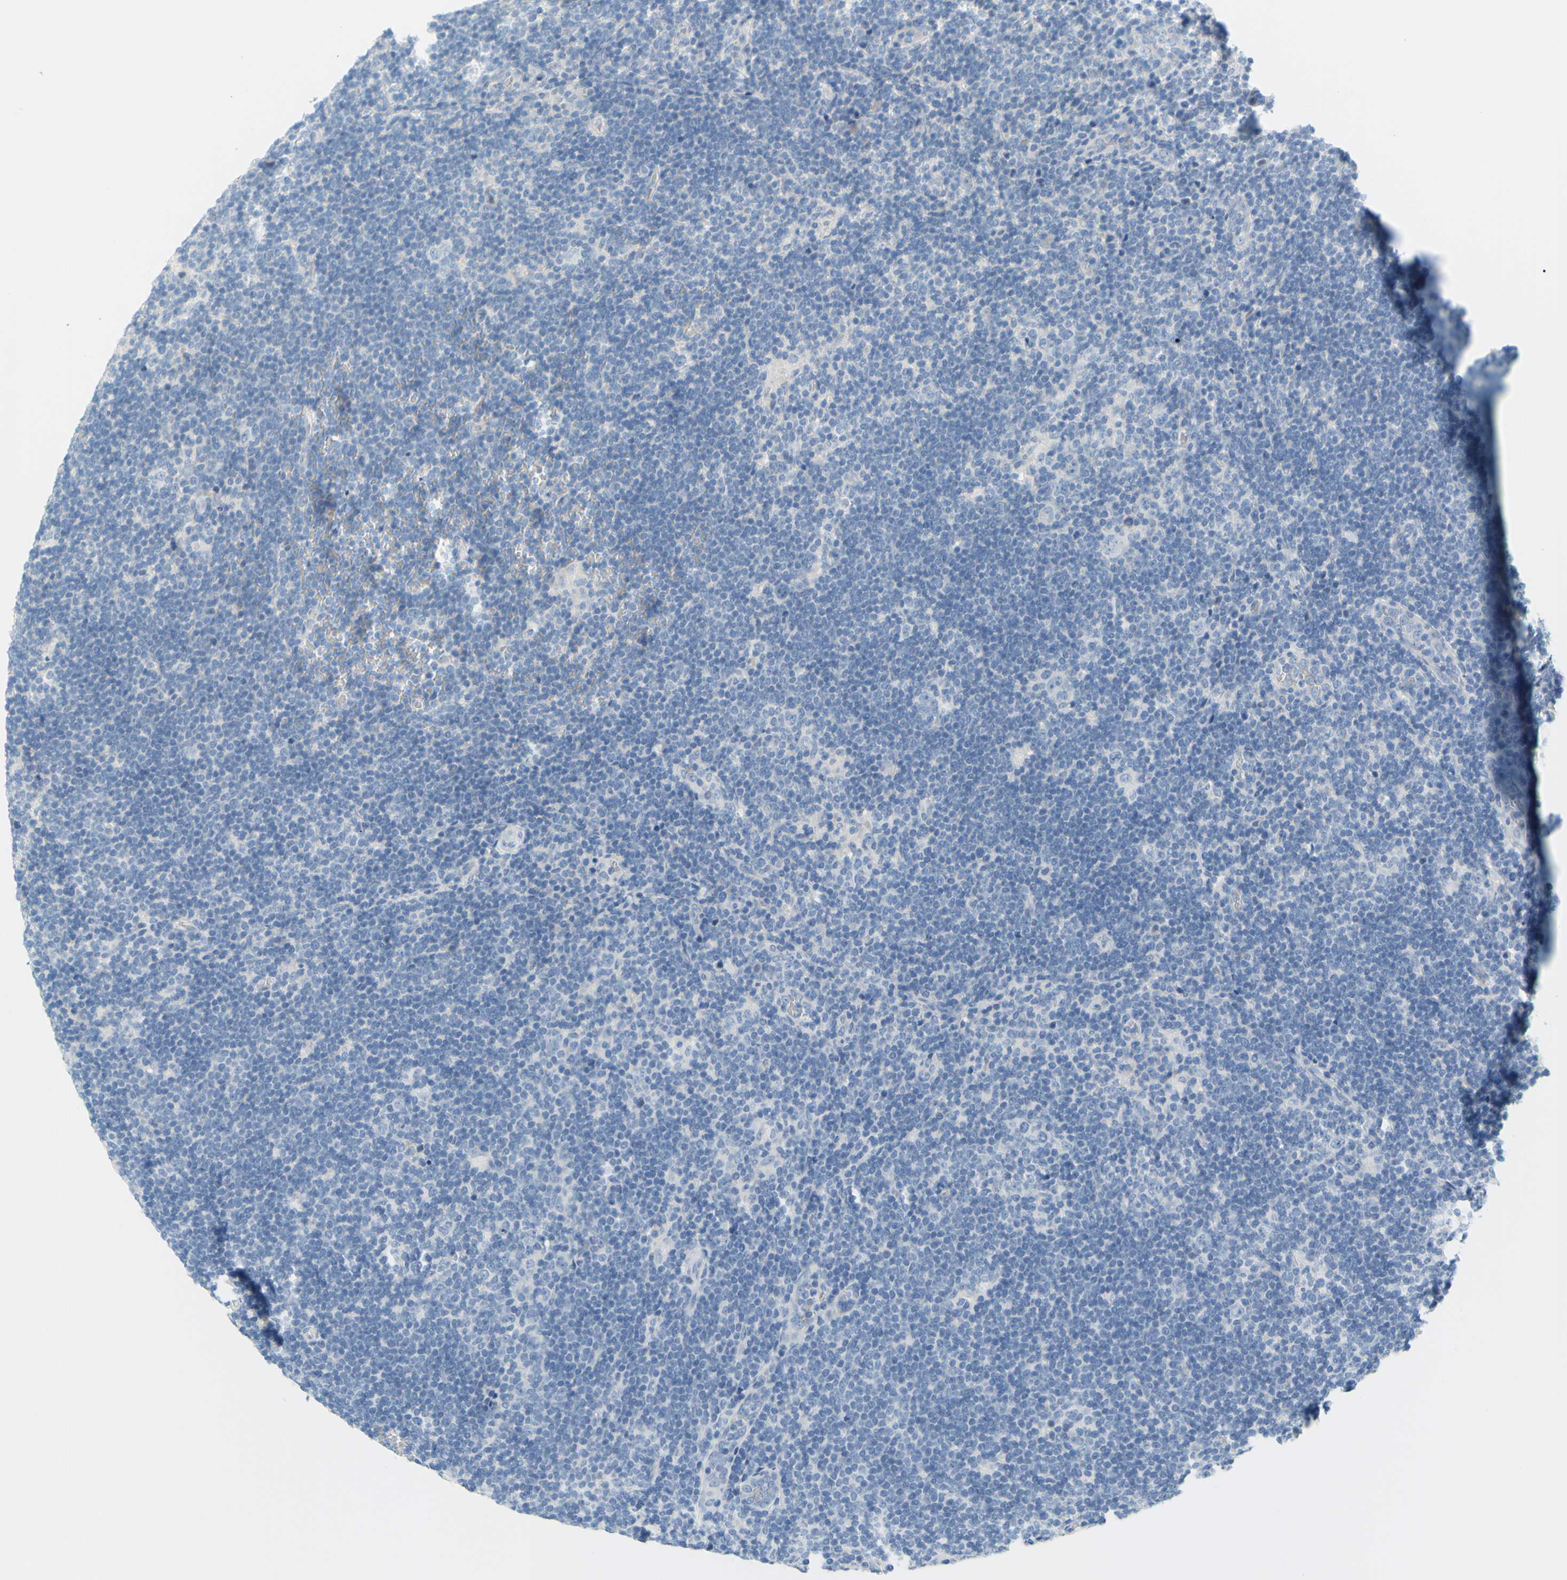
{"staining": {"intensity": "negative", "quantity": "none", "location": "none"}, "tissue": "lymphoma", "cell_type": "Tumor cells", "image_type": "cancer", "snomed": [{"axis": "morphology", "description": "Hodgkin's disease, NOS"}, {"axis": "topography", "description": "Lymph node"}], "caption": "This is an immunohistochemistry (IHC) histopathology image of Hodgkin's disease. There is no expression in tumor cells.", "gene": "DCT", "patient": {"sex": "female", "age": 57}}